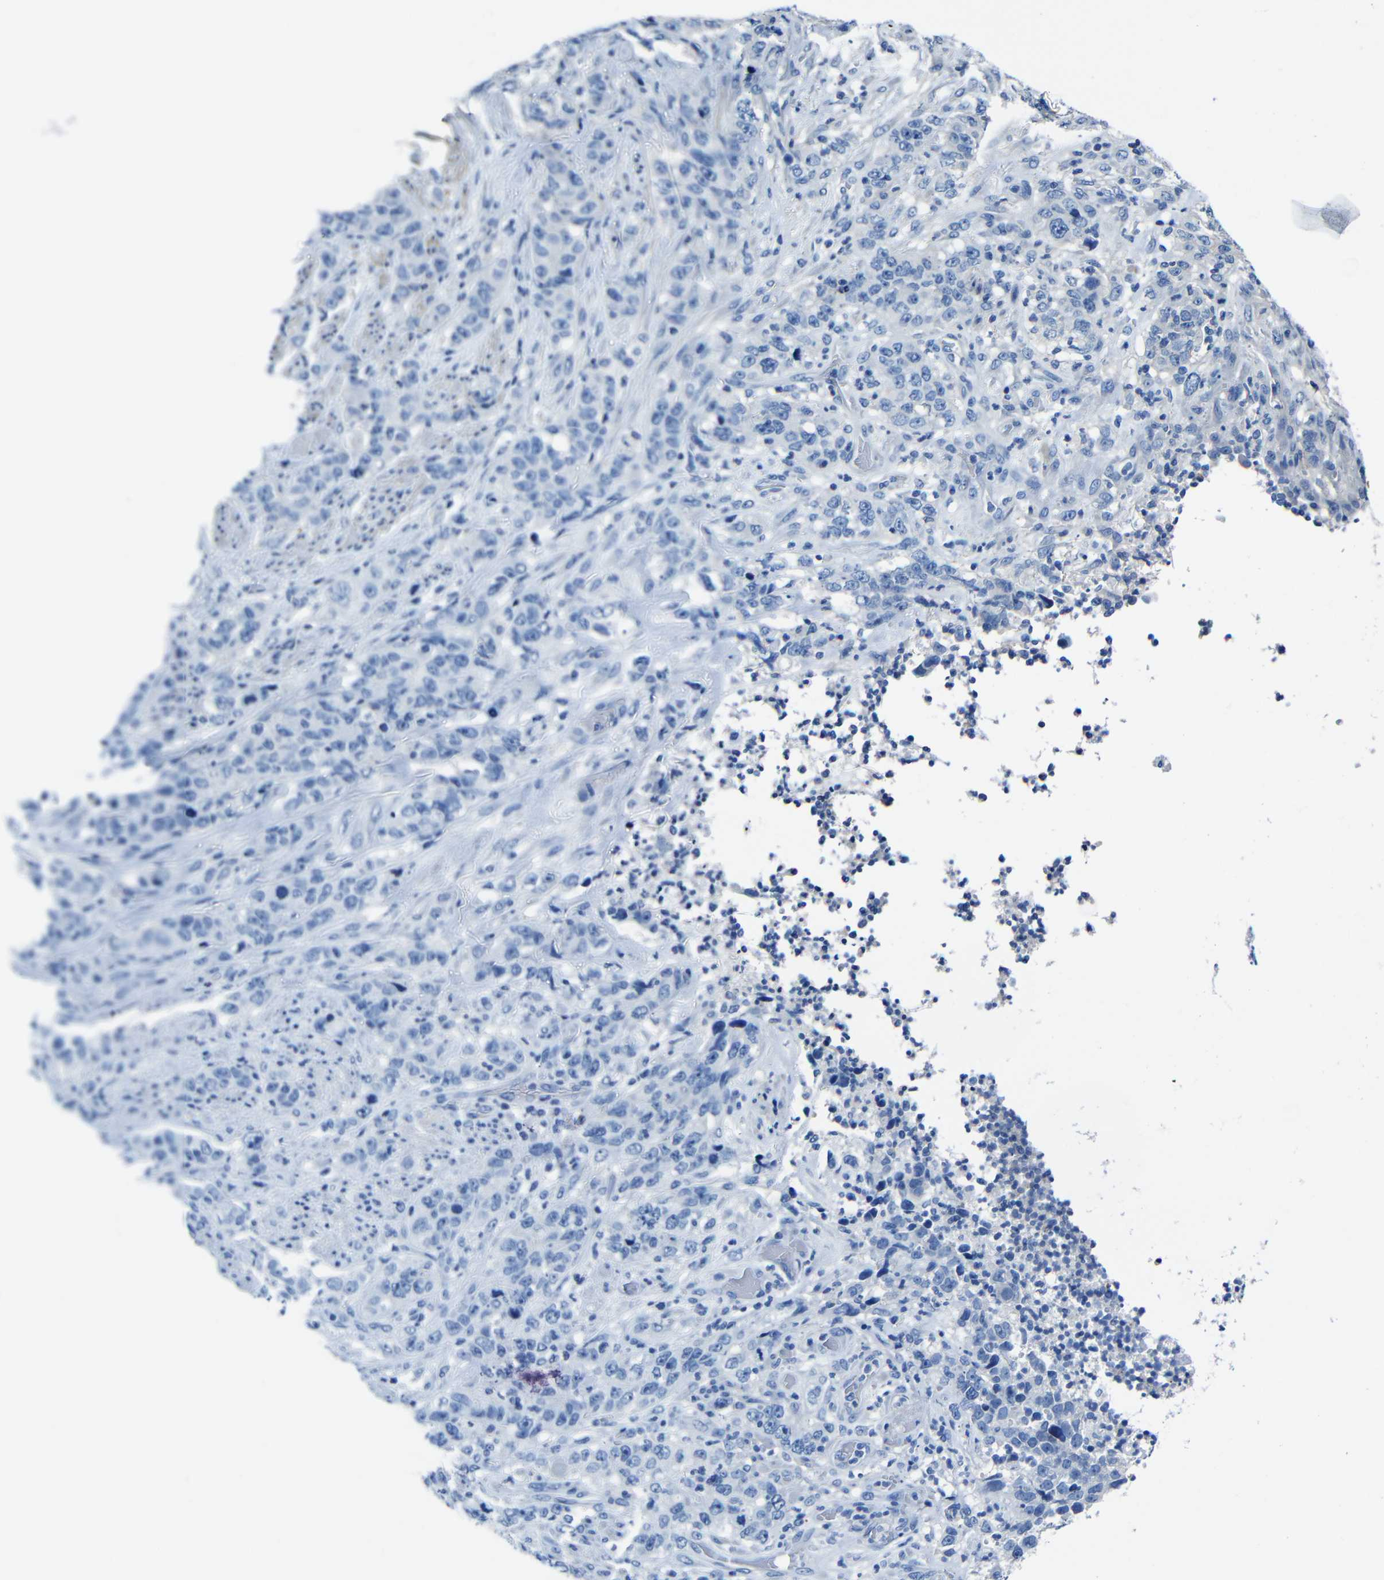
{"staining": {"intensity": "negative", "quantity": "none", "location": "none"}, "tissue": "stomach cancer", "cell_type": "Tumor cells", "image_type": "cancer", "snomed": [{"axis": "morphology", "description": "Adenocarcinoma, NOS"}, {"axis": "topography", "description": "Stomach"}], "caption": "An immunohistochemistry (IHC) micrograph of stomach cancer is shown. There is no staining in tumor cells of stomach cancer.", "gene": "GDI1", "patient": {"sex": "male", "age": 48}}